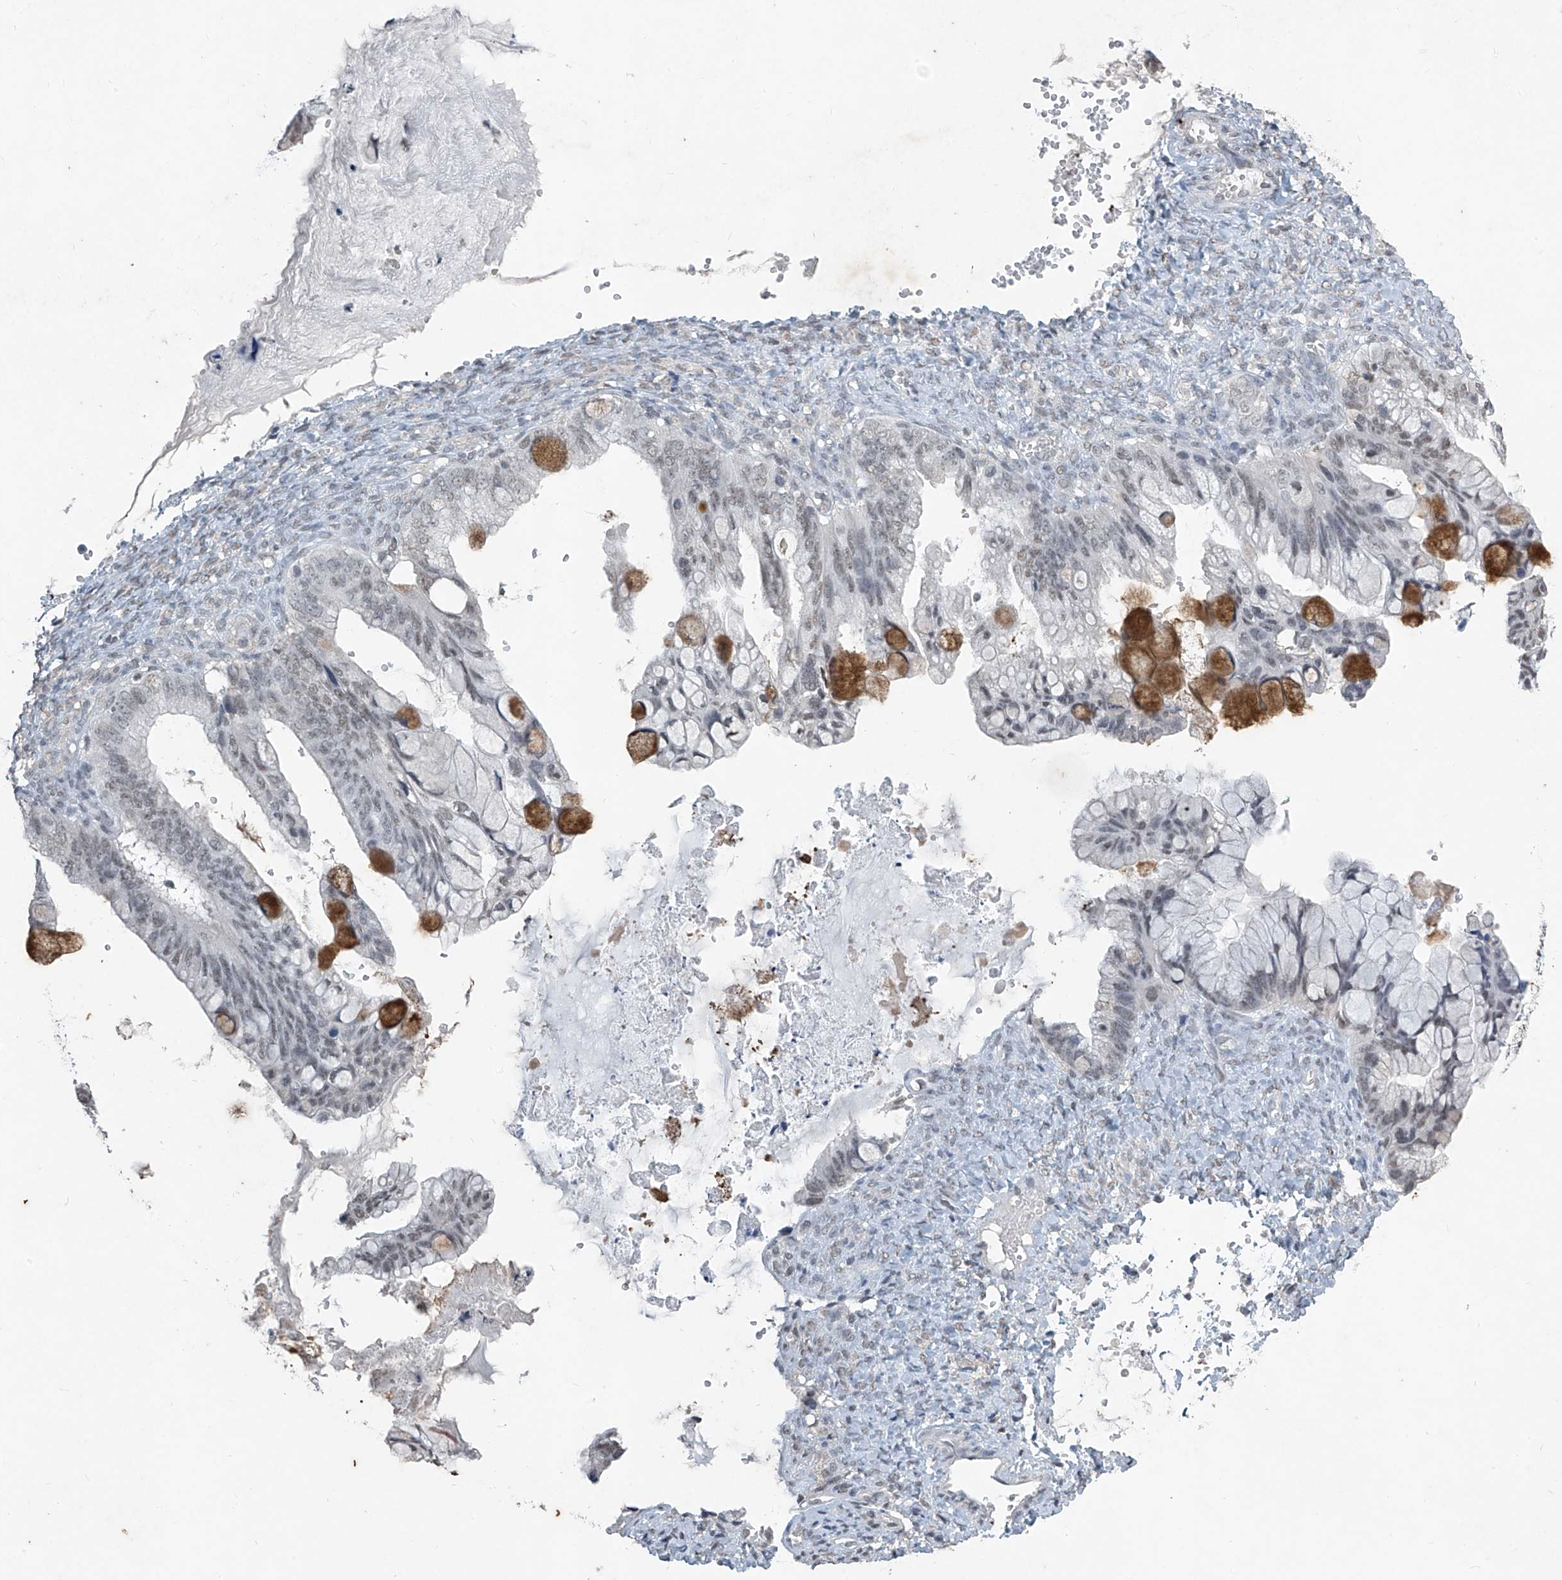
{"staining": {"intensity": "strong", "quantity": "<25%", "location": "cytoplasmic/membranous"}, "tissue": "ovarian cancer", "cell_type": "Tumor cells", "image_type": "cancer", "snomed": [{"axis": "morphology", "description": "Cystadenocarcinoma, mucinous, NOS"}, {"axis": "topography", "description": "Ovary"}], "caption": "Tumor cells demonstrate medium levels of strong cytoplasmic/membranous expression in approximately <25% of cells in human mucinous cystadenocarcinoma (ovarian). (Brightfield microscopy of DAB IHC at high magnification).", "gene": "TFEC", "patient": {"sex": "female", "age": 36}}